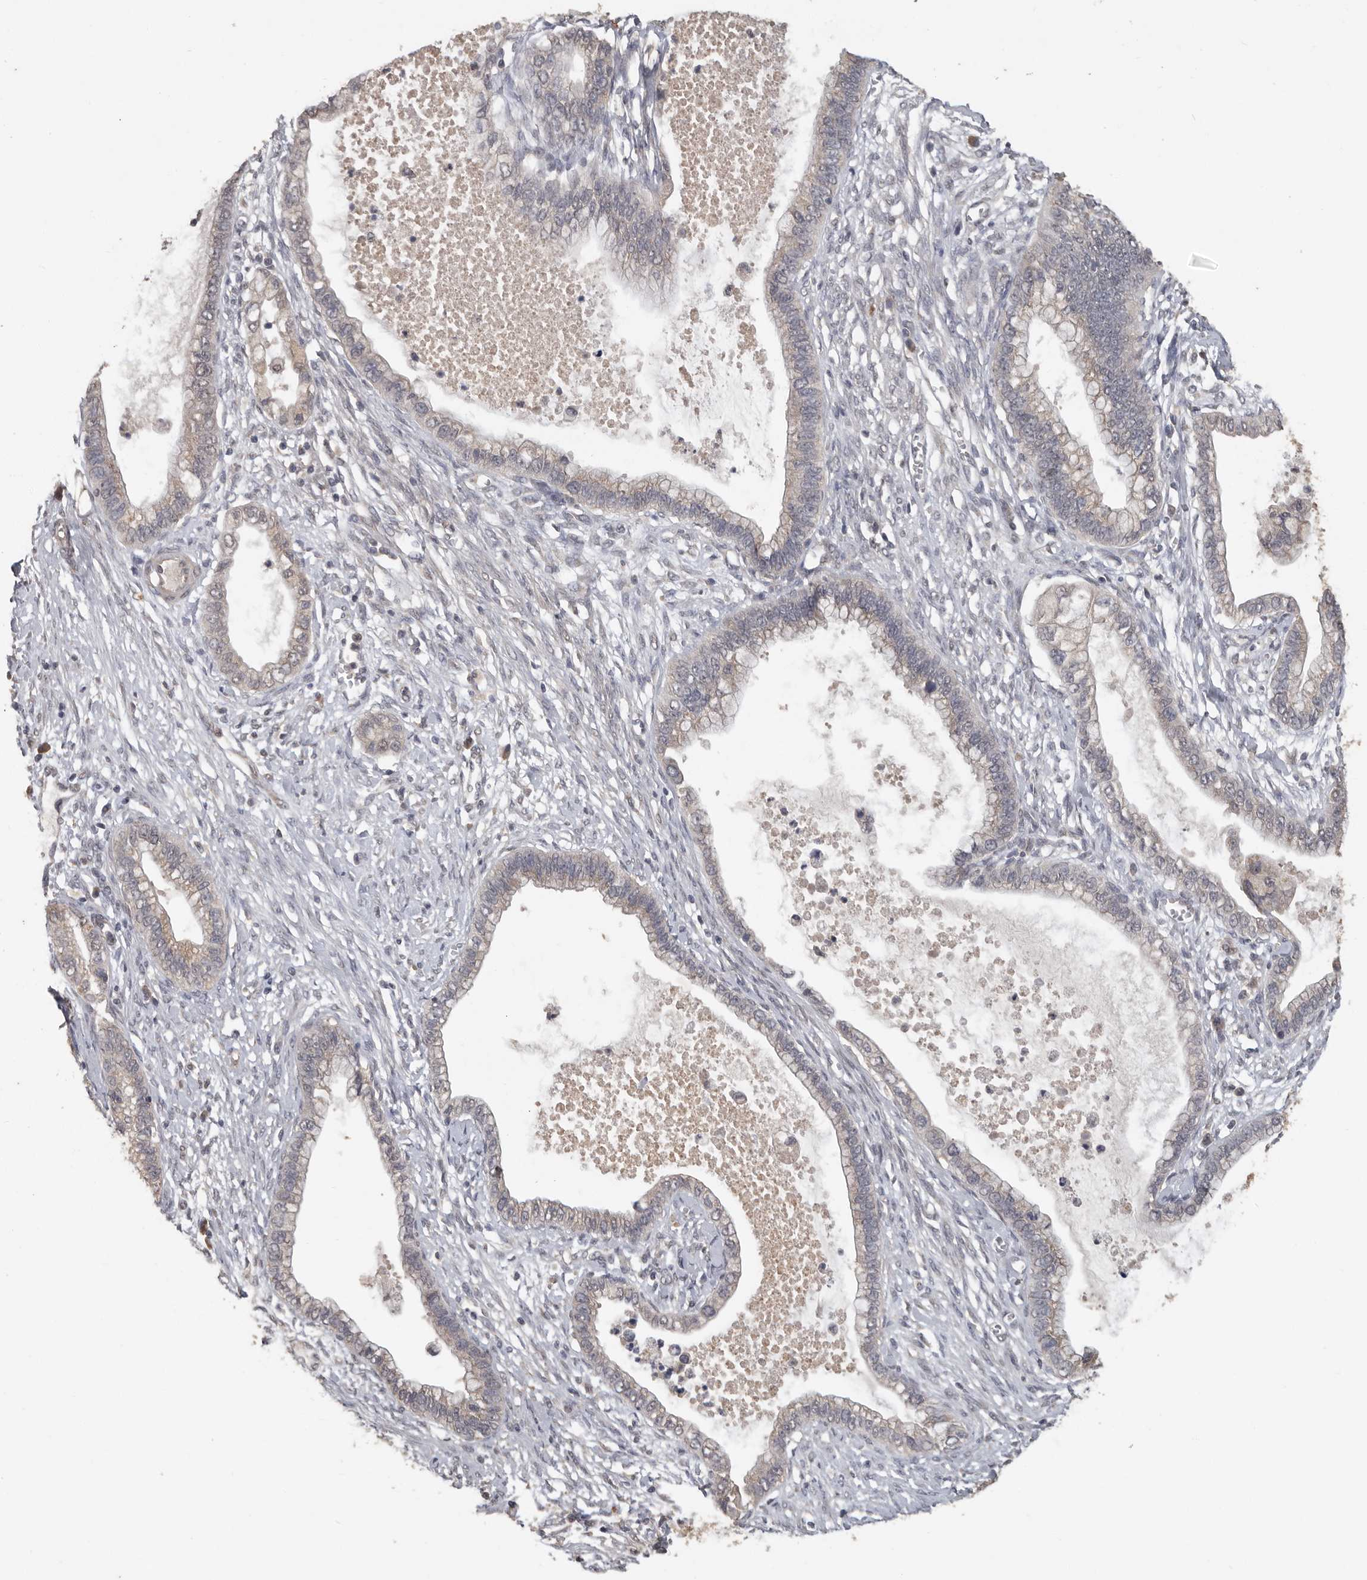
{"staining": {"intensity": "weak", "quantity": "25%-75%", "location": "cytoplasmic/membranous"}, "tissue": "cervical cancer", "cell_type": "Tumor cells", "image_type": "cancer", "snomed": [{"axis": "morphology", "description": "Adenocarcinoma, NOS"}, {"axis": "topography", "description": "Cervix"}], "caption": "A histopathology image of human cervical adenocarcinoma stained for a protein shows weak cytoplasmic/membranous brown staining in tumor cells.", "gene": "MTF1", "patient": {"sex": "female", "age": 44}}